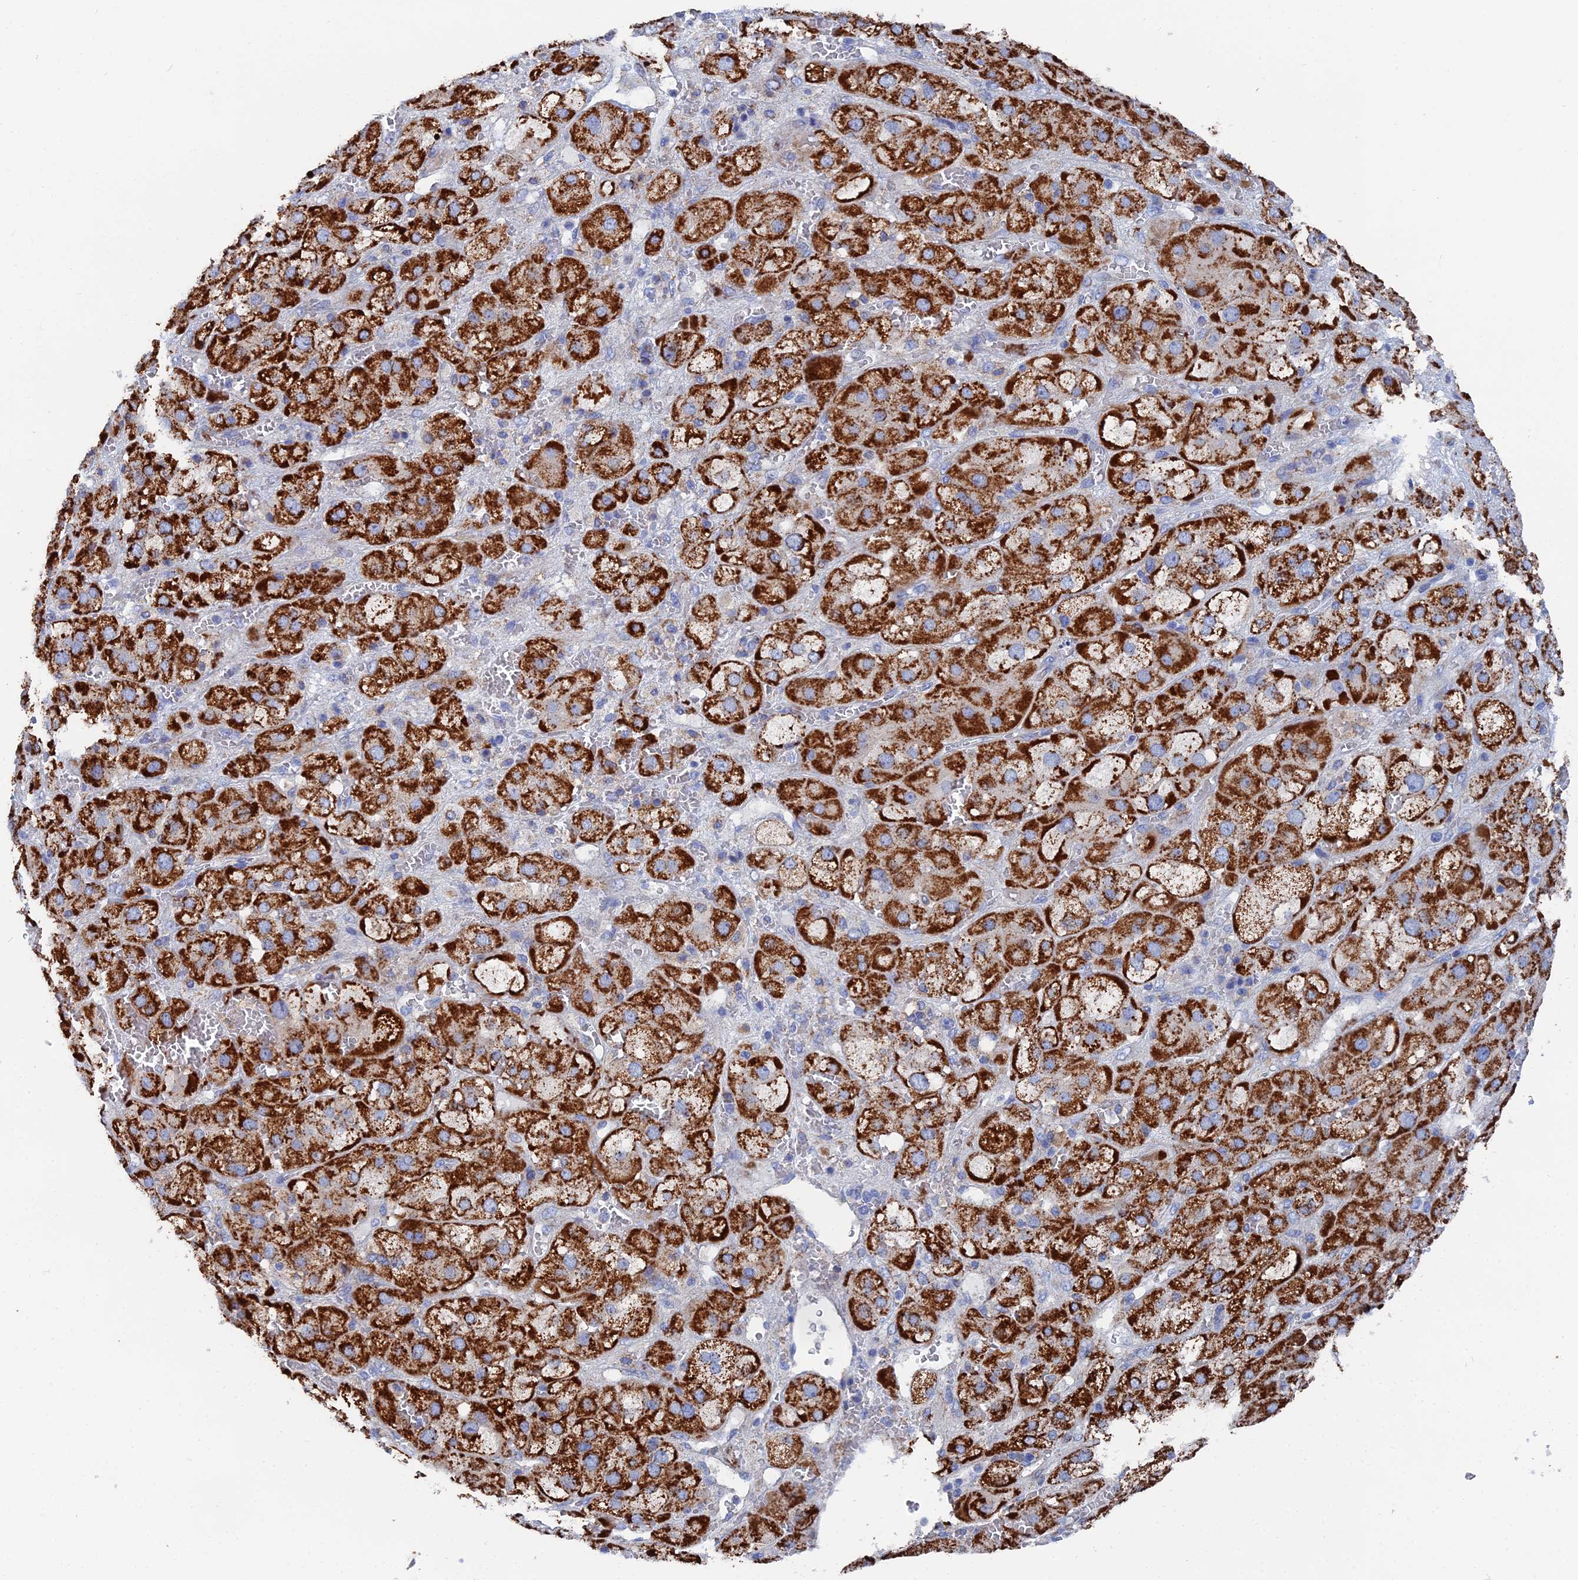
{"staining": {"intensity": "strong", "quantity": ">75%", "location": "cytoplasmic/membranous"}, "tissue": "adrenal gland", "cell_type": "Glandular cells", "image_type": "normal", "snomed": [{"axis": "morphology", "description": "Normal tissue, NOS"}, {"axis": "topography", "description": "Adrenal gland"}], "caption": "Immunohistochemical staining of unremarkable adrenal gland exhibits strong cytoplasmic/membranous protein positivity in approximately >75% of glandular cells.", "gene": "IFT80", "patient": {"sex": "female", "age": 47}}